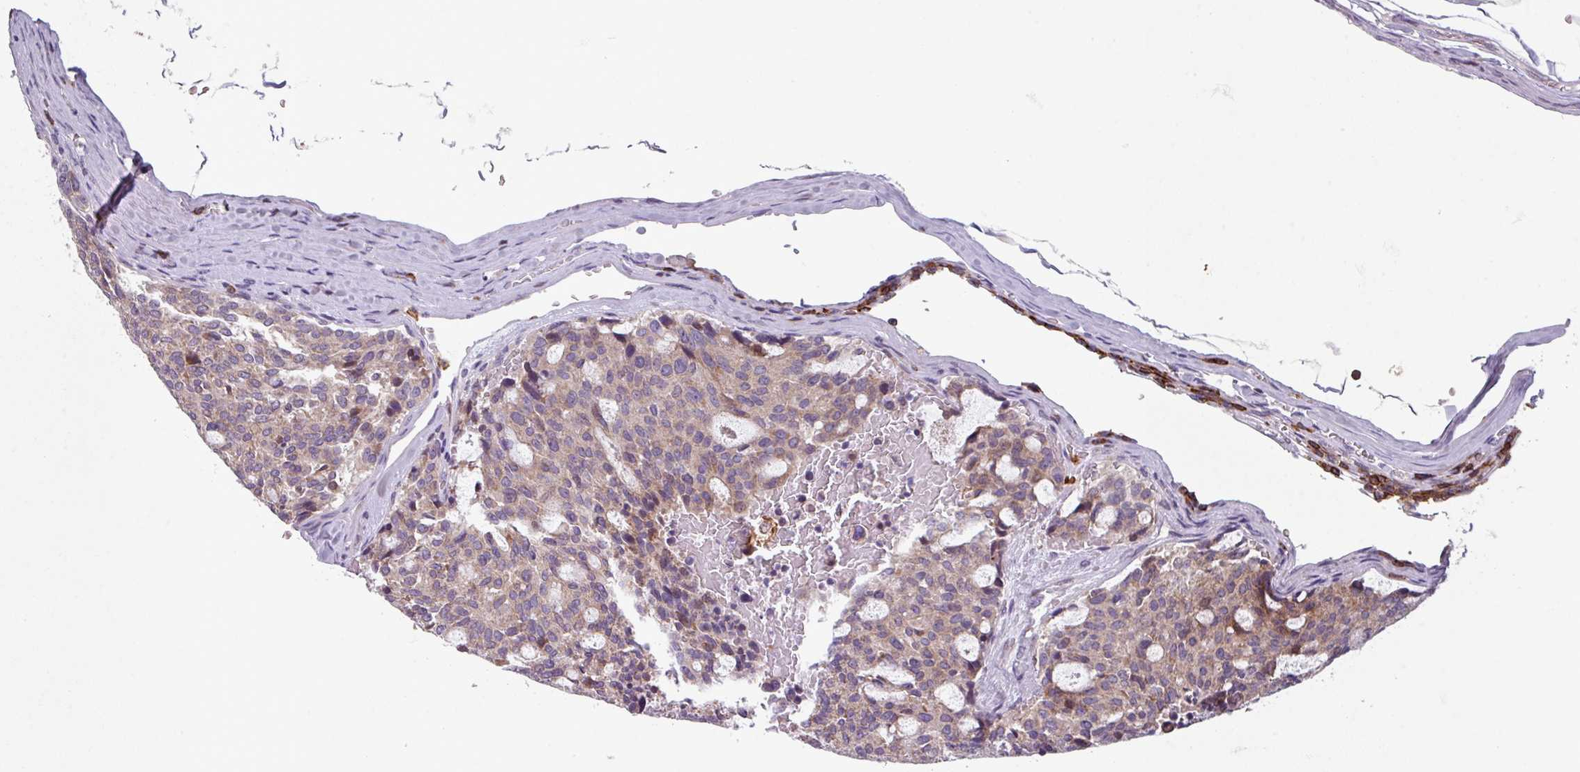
{"staining": {"intensity": "weak", "quantity": "25%-75%", "location": "cytoplasmic/membranous"}, "tissue": "carcinoid", "cell_type": "Tumor cells", "image_type": "cancer", "snomed": [{"axis": "morphology", "description": "Carcinoid, malignant, NOS"}, {"axis": "topography", "description": "Pancreas"}], "caption": "DAB (3,3'-diaminobenzidine) immunohistochemical staining of human carcinoid exhibits weak cytoplasmic/membranous protein positivity in about 25%-75% of tumor cells. (IHC, brightfield microscopy, high magnification).", "gene": "NEDD9", "patient": {"sex": "female", "age": 54}}